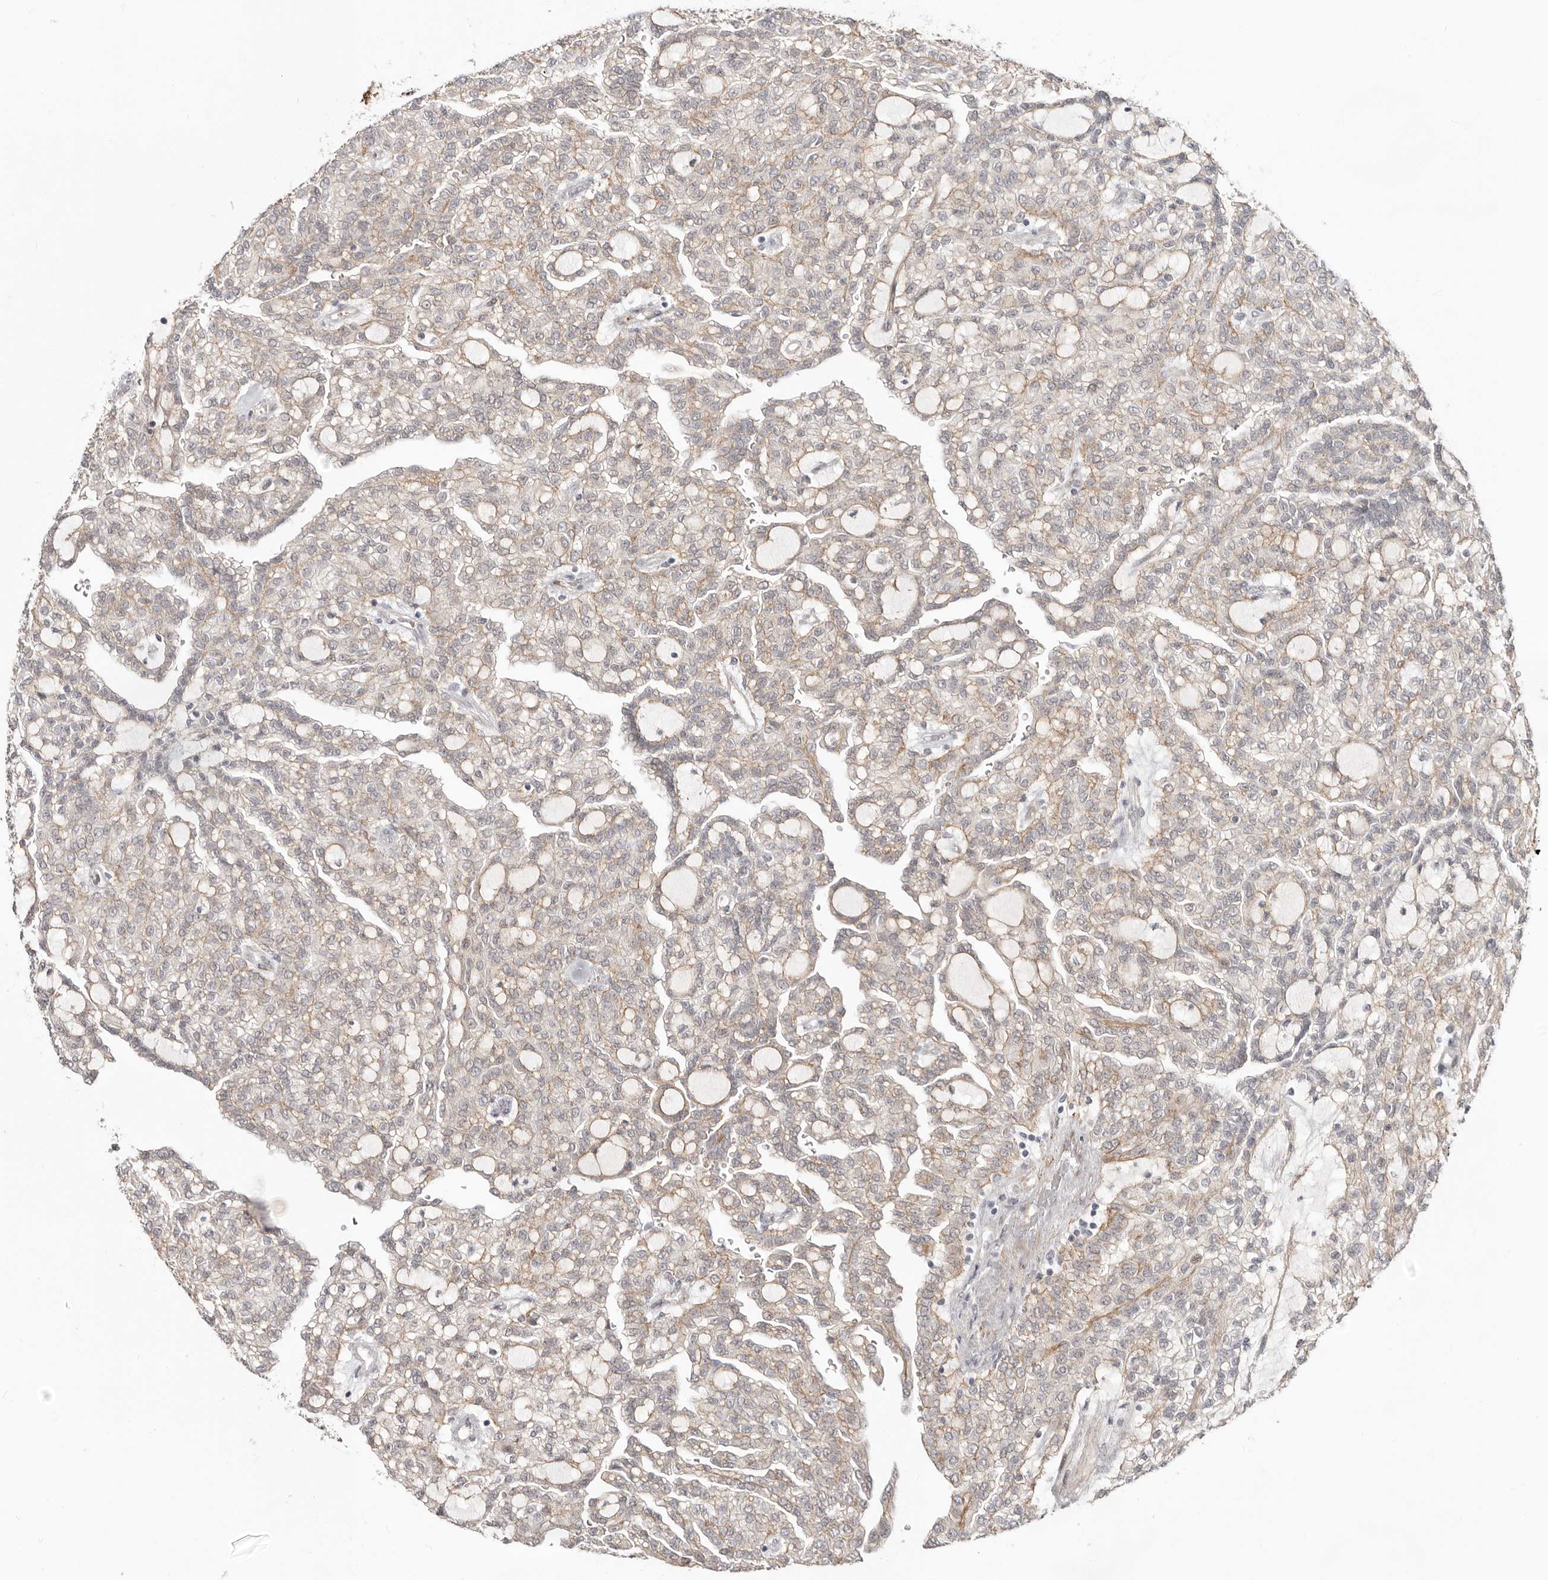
{"staining": {"intensity": "weak", "quantity": "25%-75%", "location": "cytoplasmic/membranous"}, "tissue": "renal cancer", "cell_type": "Tumor cells", "image_type": "cancer", "snomed": [{"axis": "morphology", "description": "Adenocarcinoma, NOS"}, {"axis": "topography", "description": "Kidney"}], "caption": "Brown immunohistochemical staining in renal cancer demonstrates weak cytoplasmic/membranous staining in about 25%-75% of tumor cells. (Stains: DAB (3,3'-diaminobenzidine) in brown, nuclei in blue, Microscopy: brightfield microscopy at high magnification).", "gene": "SZT2", "patient": {"sex": "male", "age": 63}}